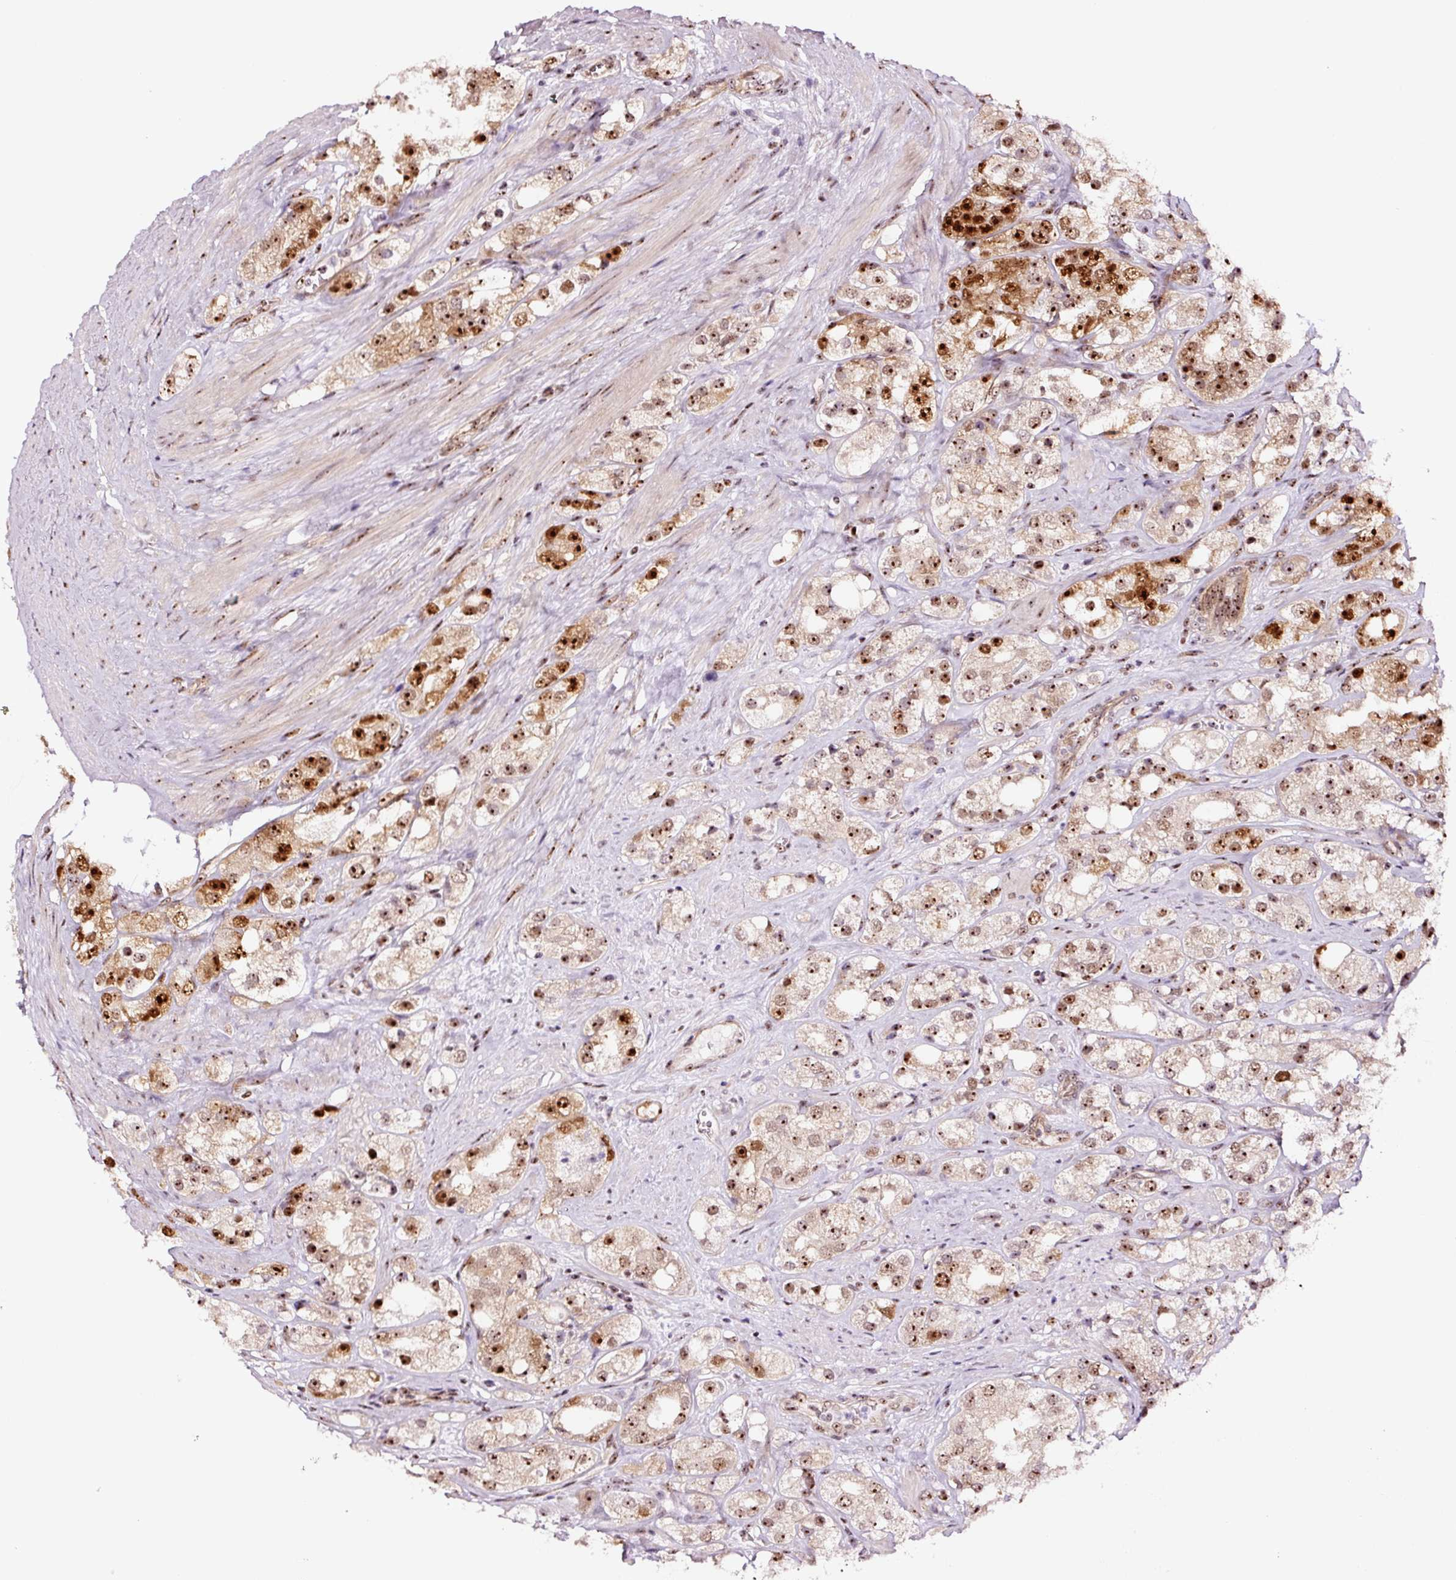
{"staining": {"intensity": "strong", "quantity": "25%-75%", "location": "nuclear"}, "tissue": "prostate cancer", "cell_type": "Tumor cells", "image_type": "cancer", "snomed": [{"axis": "morphology", "description": "Adenocarcinoma, NOS"}, {"axis": "topography", "description": "Prostate"}], "caption": "Protein expression by IHC exhibits strong nuclear expression in about 25%-75% of tumor cells in prostate adenocarcinoma.", "gene": "GNL3", "patient": {"sex": "male", "age": 79}}